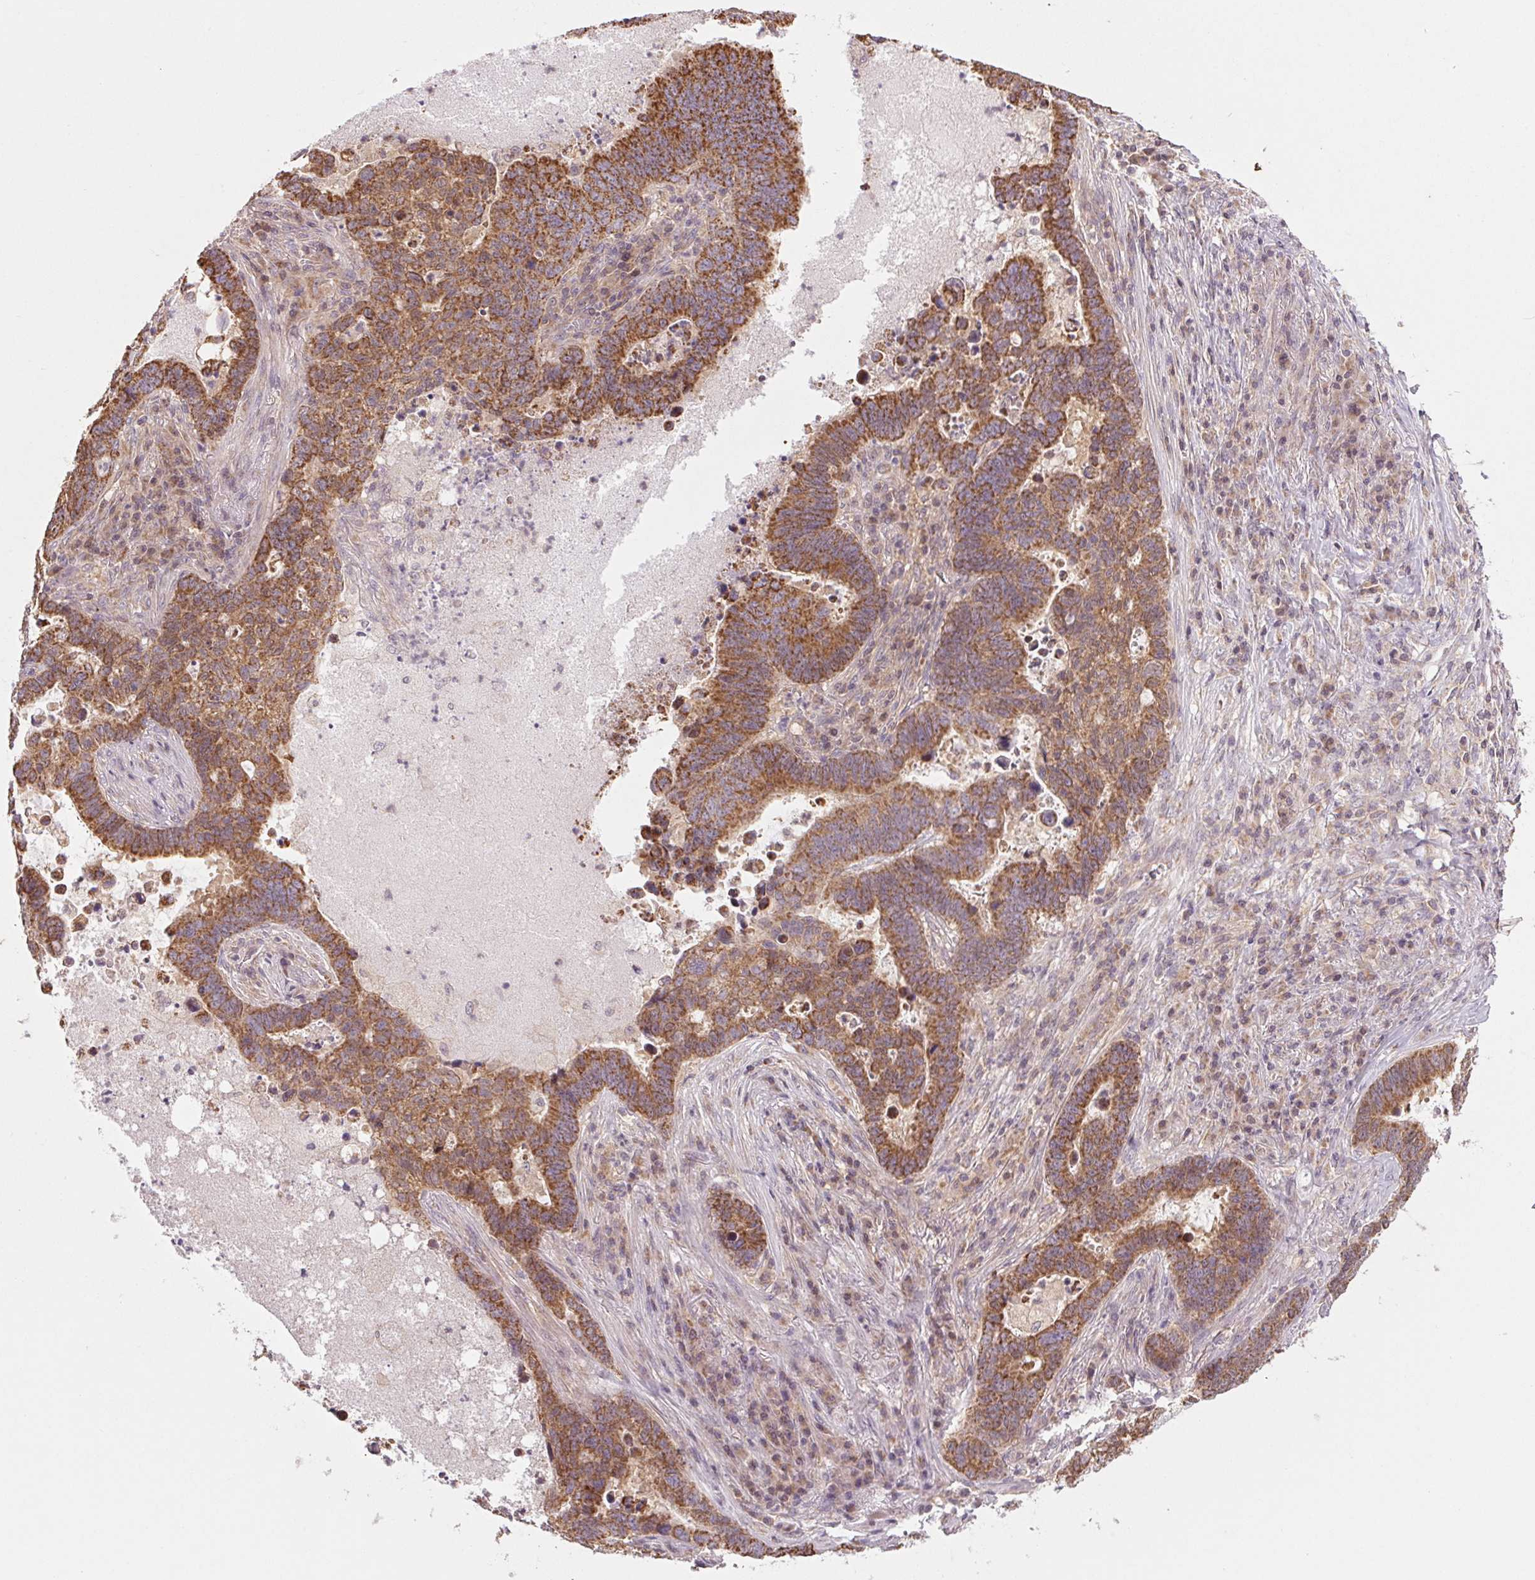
{"staining": {"intensity": "moderate", "quantity": ">75%", "location": "cytoplasmic/membranous"}, "tissue": "lung cancer", "cell_type": "Tumor cells", "image_type": "cancer", "snomed": [{"axis": "morphology", "description": "Aneuploidy"}, {"axis": "morphology", "description": "Adenocarcinoma, NOS"}, {"axis": "morphology", "description": "Adenocarcinoma primary or metastatic"}, {"axis": "topography", "description": "Lung"}], "caption": "Brown immunohistochemical staining in human lung cancer demonstrates moderate cytoplasmic/membranous expression in approximately >75% of tumor cells. The staining is performed using DAB (3,3'-diaminobenzidine) brown chromogen to label protein expression. The nuclei are counter-stained blue using hematoxylin.", "gene": "MAP3K5", "patient": {"sex": "female", "age": 75}}